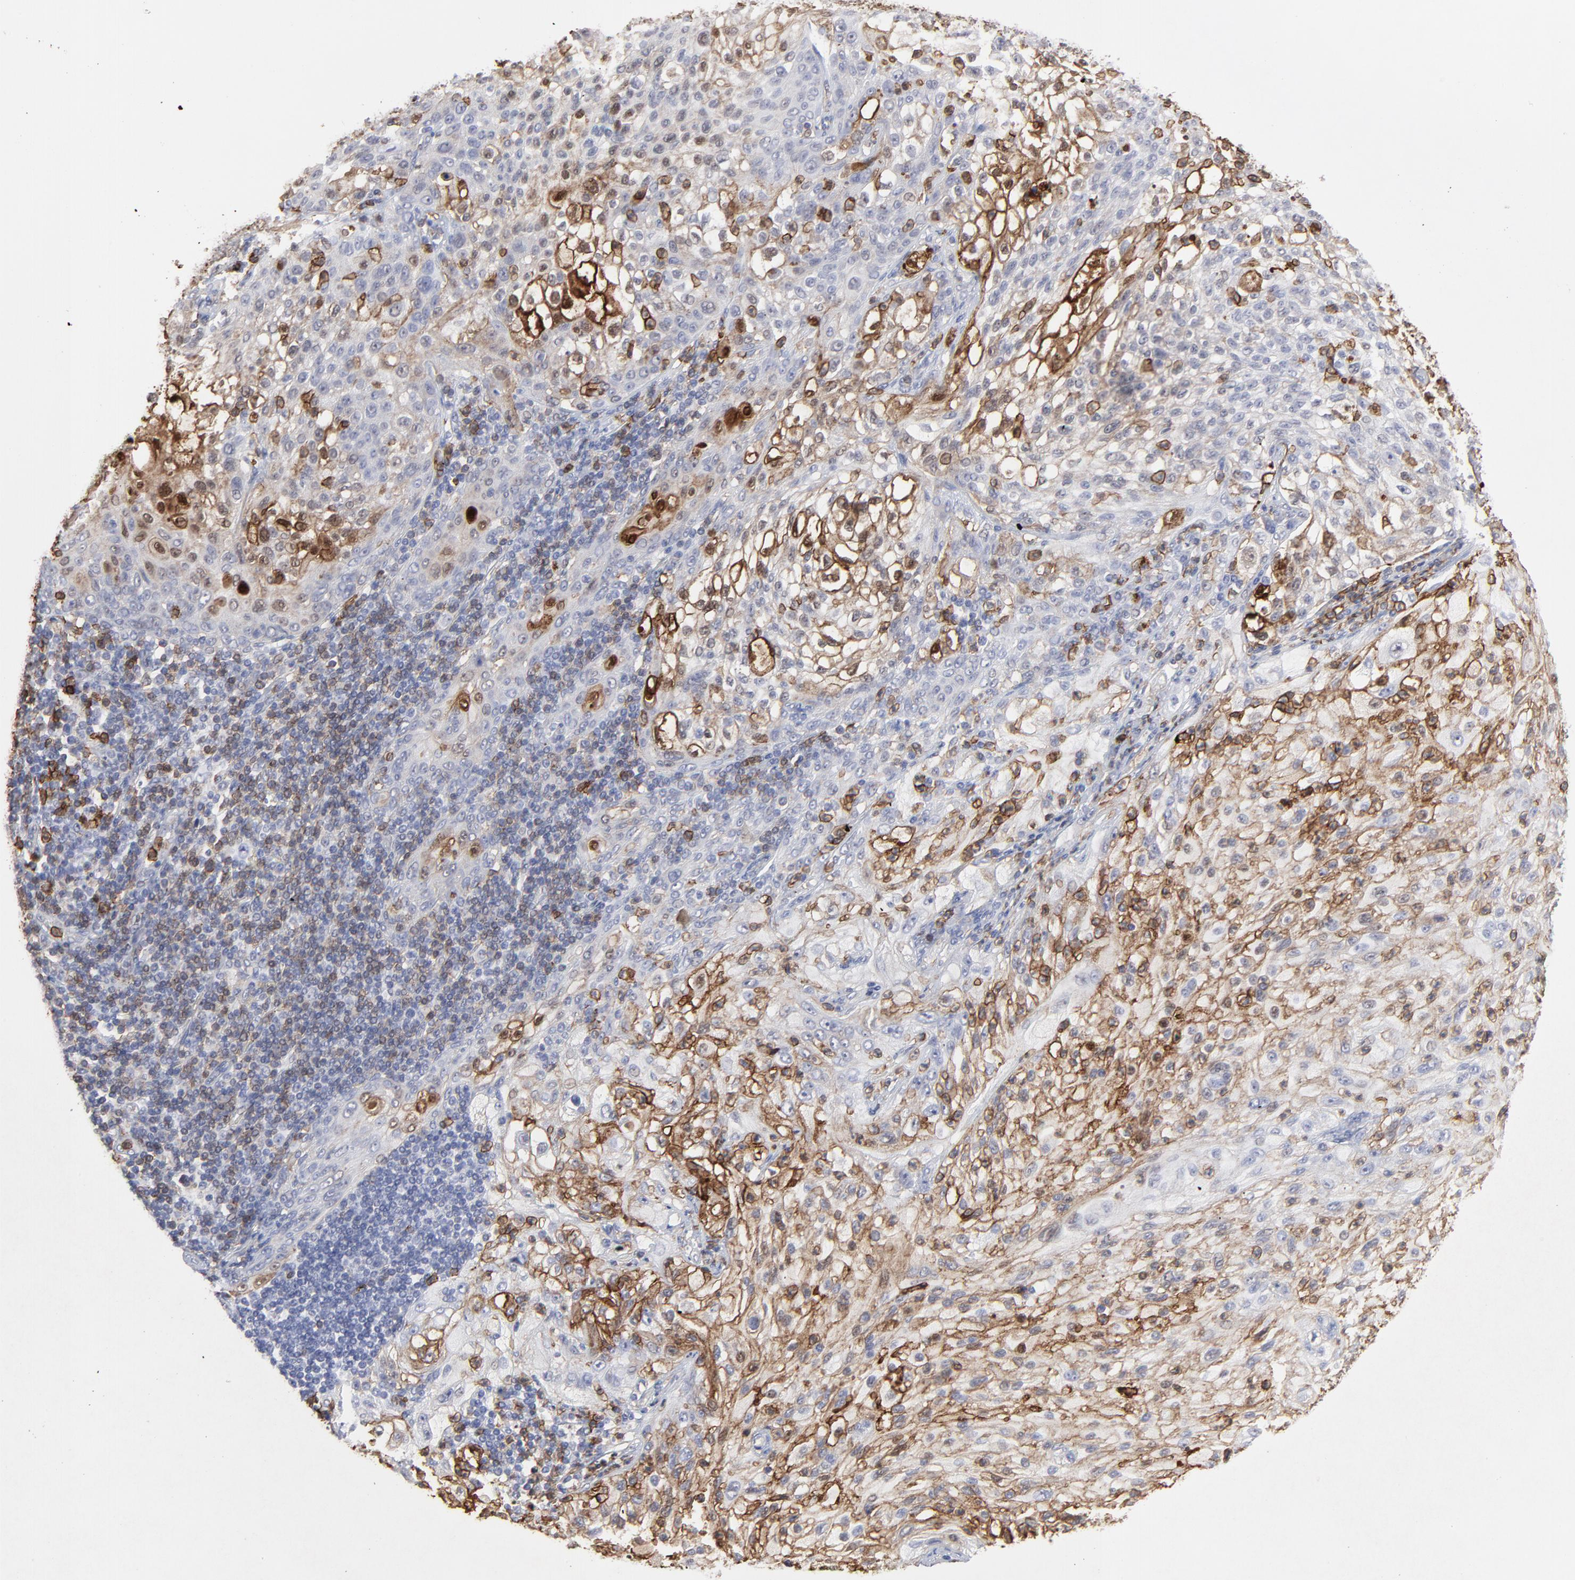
{"staining": {"intensity": "strong", "quantity": "25%-75%", "location": "cytoplasmic/membranous"}, "tissue": "lung cancer", "cell_type": "Tumor cells", "image_type": "cancer", "snomed": [{"axis": "morphology", "description": "Inflammation, NOS"}, {"axis": "morphology", "description": "Squamous cell carcinoma, NOS"}, {"axis": "topography", "description": "Lymph node"}, {"axis": "topography", "description": "Soft tissue"}, {"axis": "topography", "description": "Lung"}], "caption": "A high-resolution micrograph shows immunohistochemistry staining of lung cancer, which demonstrates strong cytoplasmic/membranous expression in about 25%-75% of tumor cells. The staining was performed using DAB (3,3'-diaminobenzidine) to visualize the protein expression in brown, while the nuclei were stained in blue with hematoxylin (Magnification: 20x).", "gene": "SLC6A14", "patient": {"sex": "male", "age": 66}}